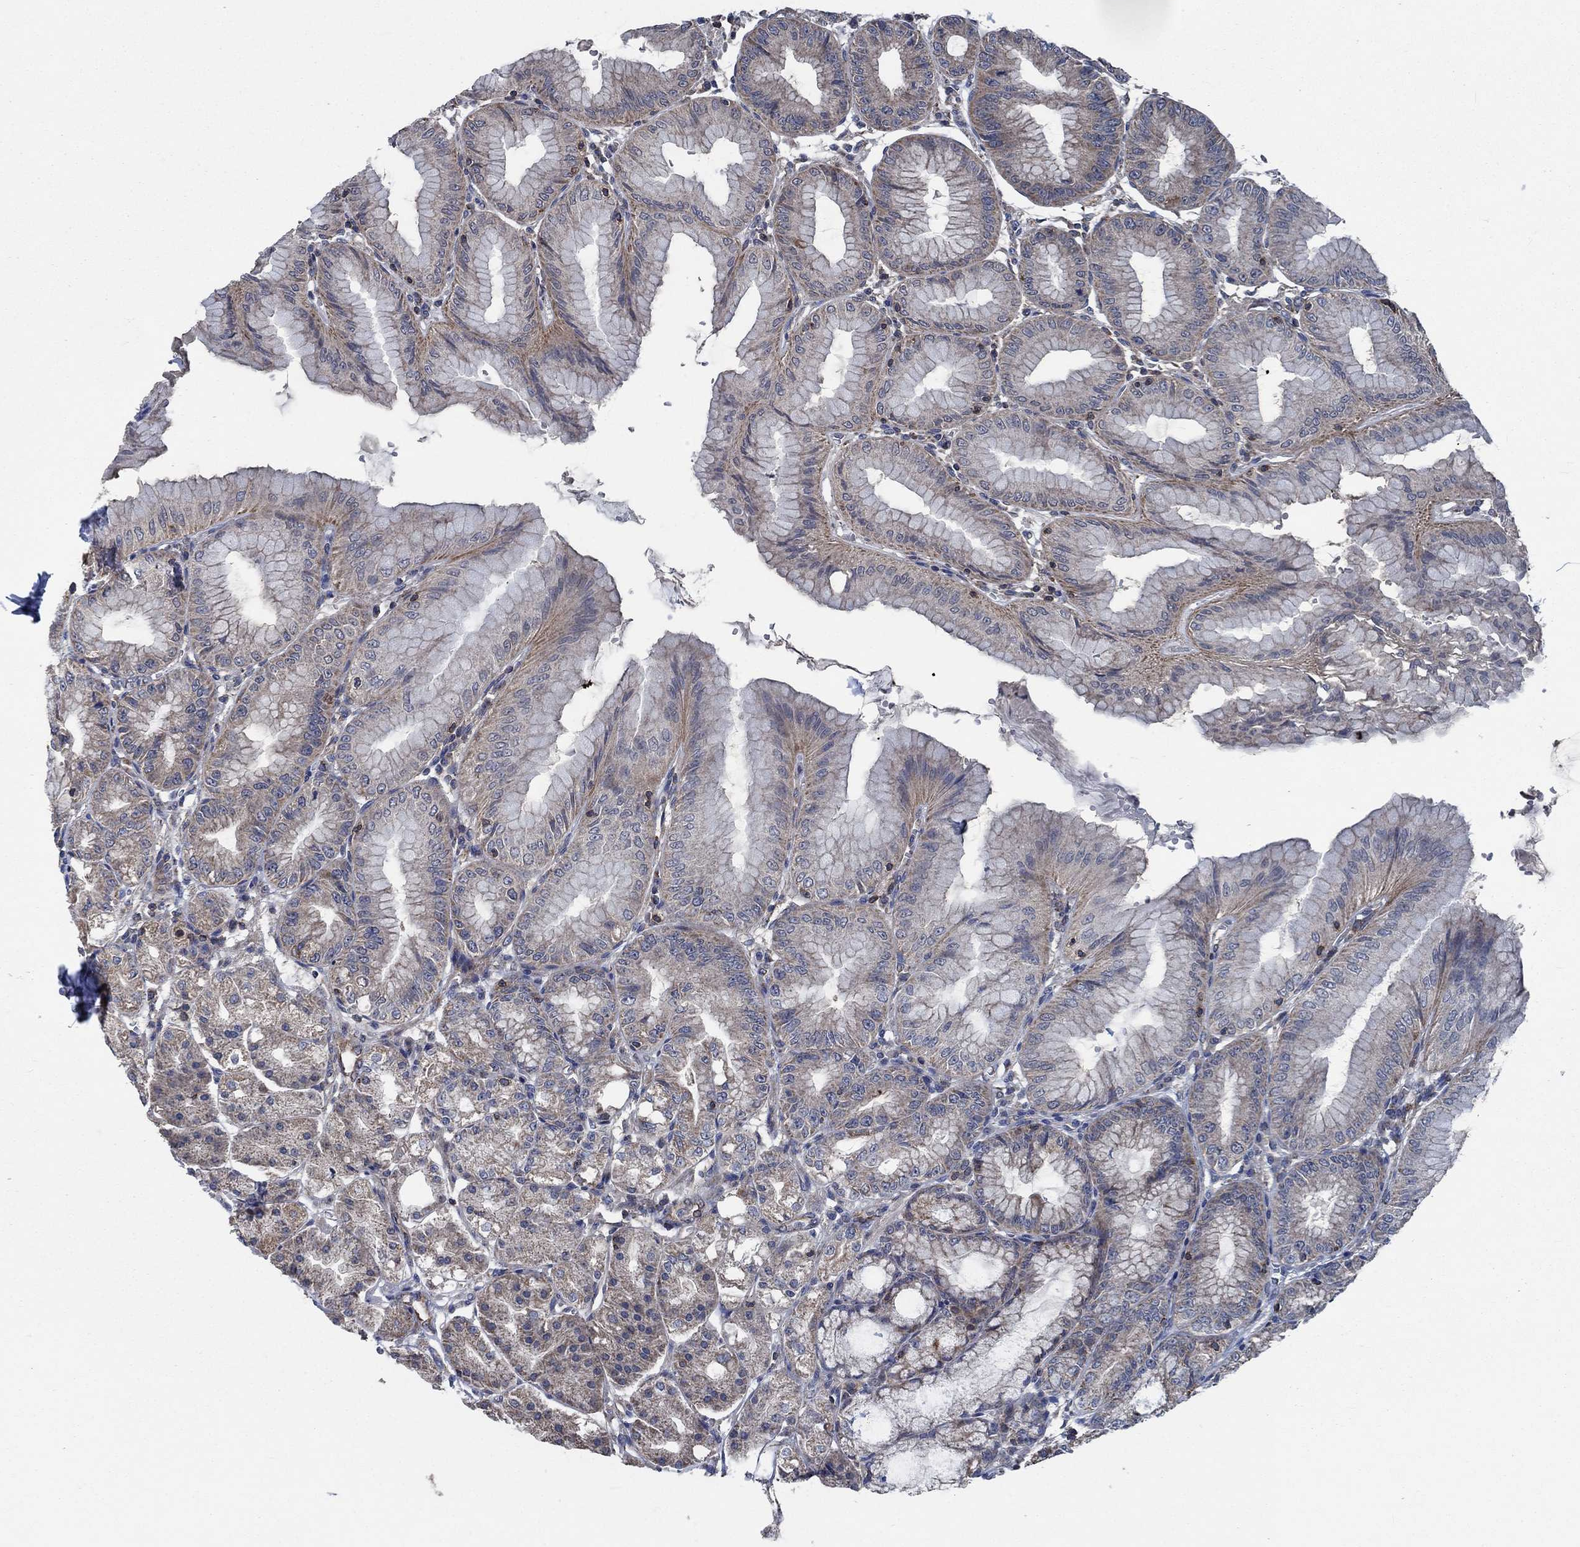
{"staining": {"intensity": "moderate", "quantity": "<25%", "location": "cytoplasmic/membranous"}, "tissue": "stomach", "cell_type": "Glandular cells", "image_type": "normal", "snomed": [{"axis": "morphology", "description": "Normal tissue, NOS"}, {"axis": "topography", "description": "Stomach"}], "caption": "Protein staining shows moderate cytoplasmic/membranous staining in approximately <25% of glandular cells in normal stomach.", "gene": "STXBP6", "patient": {"sex": "male", "age": 71}}